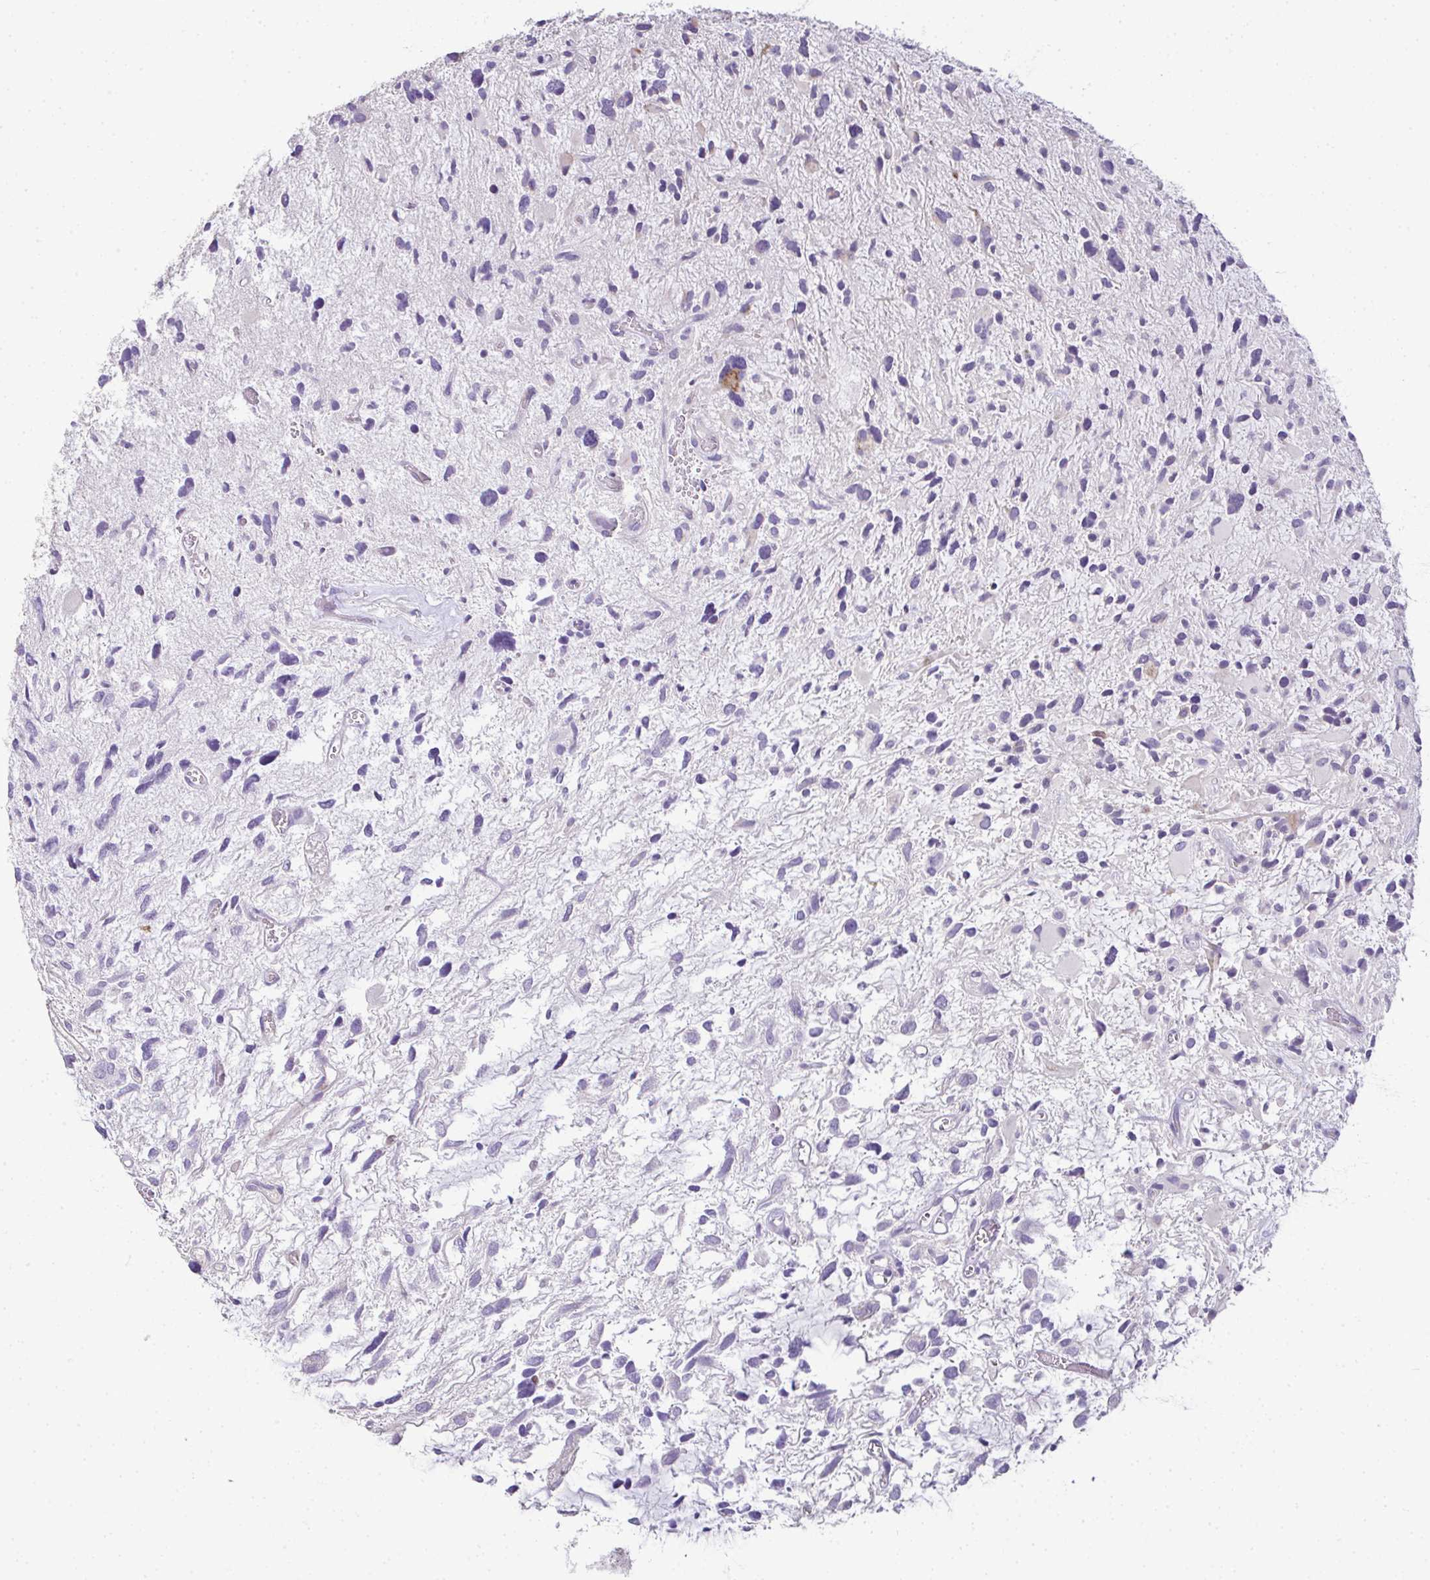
{"staining": {"intensity": "negative", "quantity": "none", "location": "none"}, "tissue": "glioma", "cell_type": "Tumor cells", "image_type": "cancer", "snomed": [{"axis": "morphology", "description": "Glioma, malignant, High grade"}, {"axis": "topography", "description": "Brain"}], "caption": "Immunohistochemistry of human glioma demonstrates no positivity in tumor cells.", "gene": "CMPK1", "patient": {"sex": "female", "age": 11}}